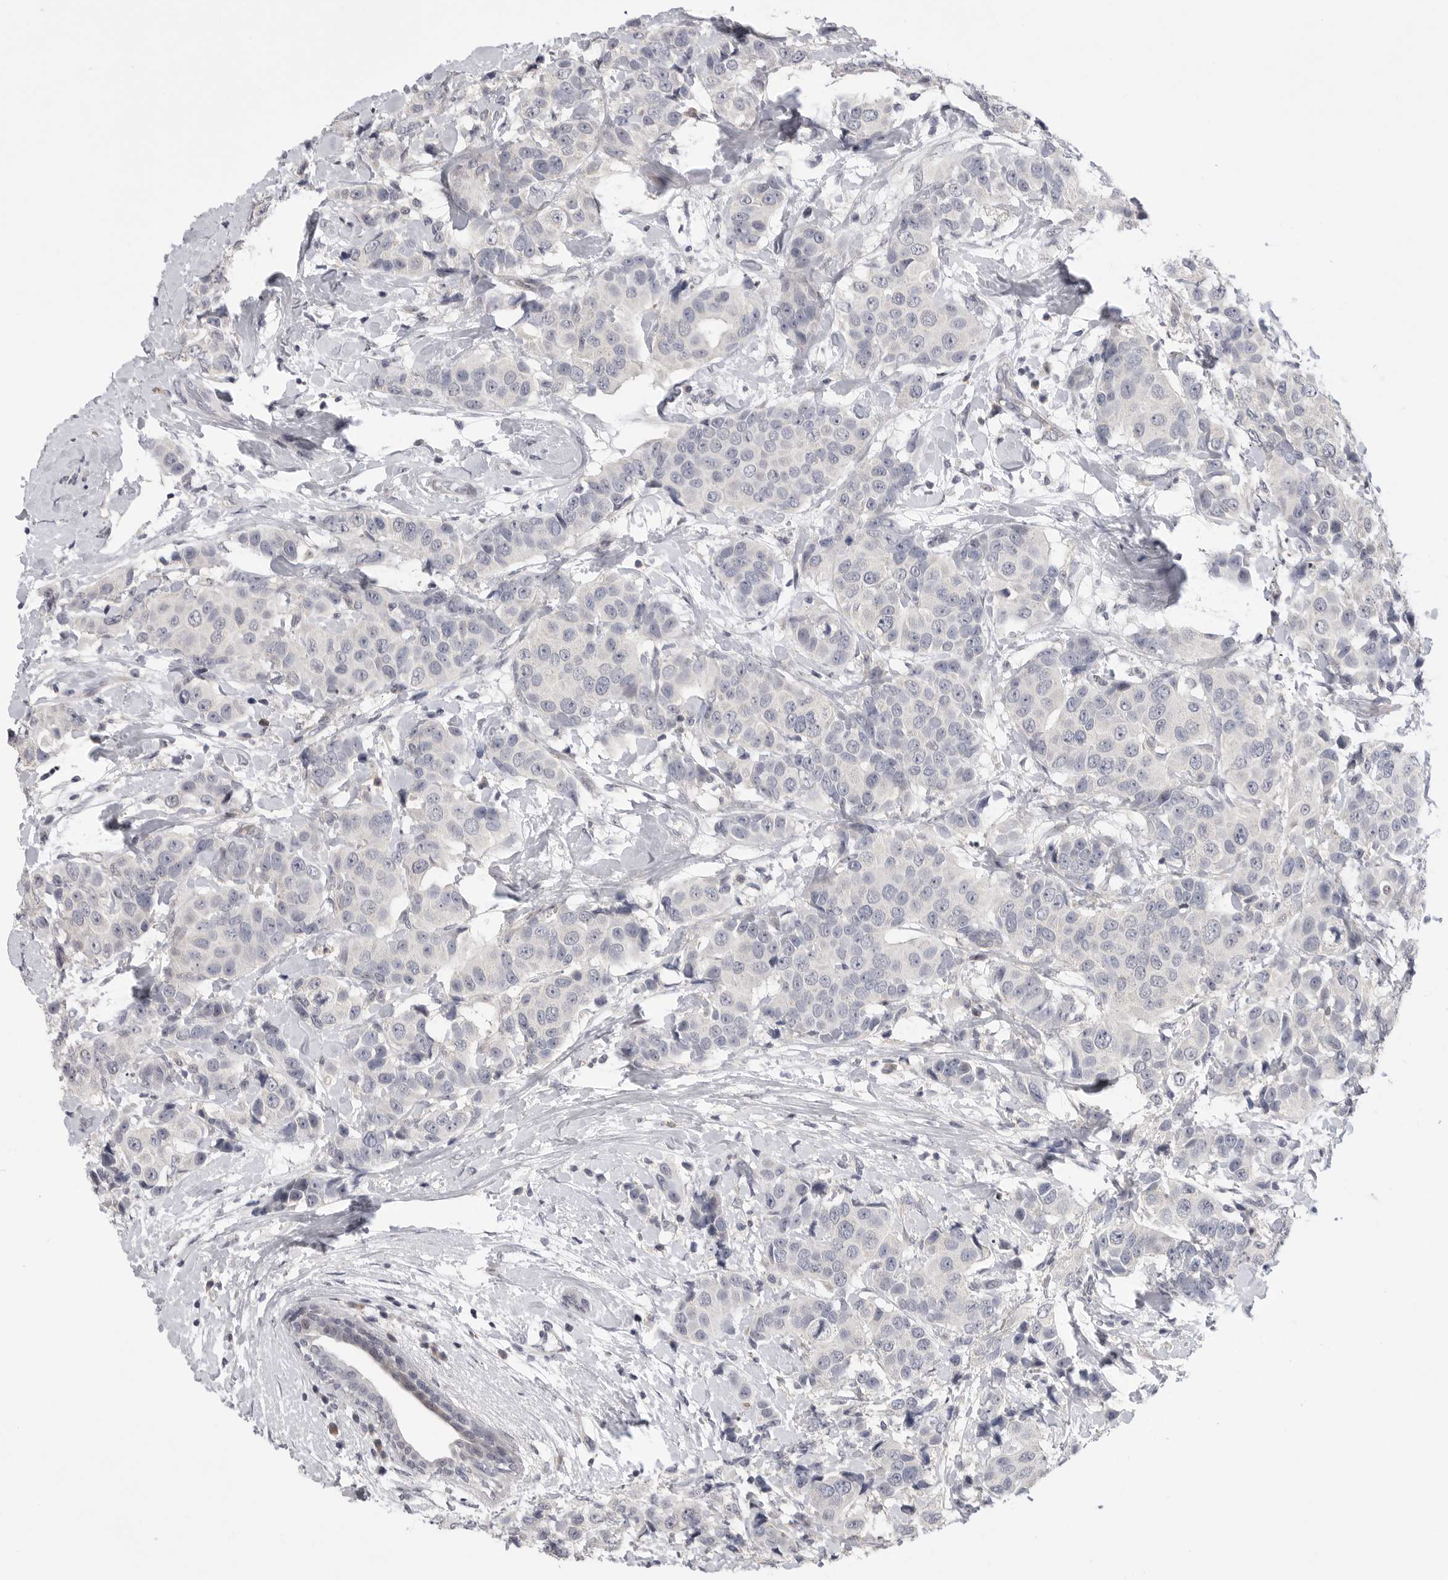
{"staining": {"intensity": "negative", "quantity": "none", "location": "none"}, "tissue": "breast cancer", "cell_type": "Tumor cells", "image_type": "cancer", "snomed": [{"axis": "morphology", "description": "Normal tissue, NOS"}, {"axis": "morphology", "description": "Duct carcinoma"}, {"axis": "topography", "description": "Breast"}], "caption": "Immunohistochemistry of invasive ductal carcinoma (breast) displays no expression in tumor cells. (Immunohistochemistry, brightfield microscopy, high magnification).", "gene": "FBXO43", "patient": {"sex": "female", "age": 39}}